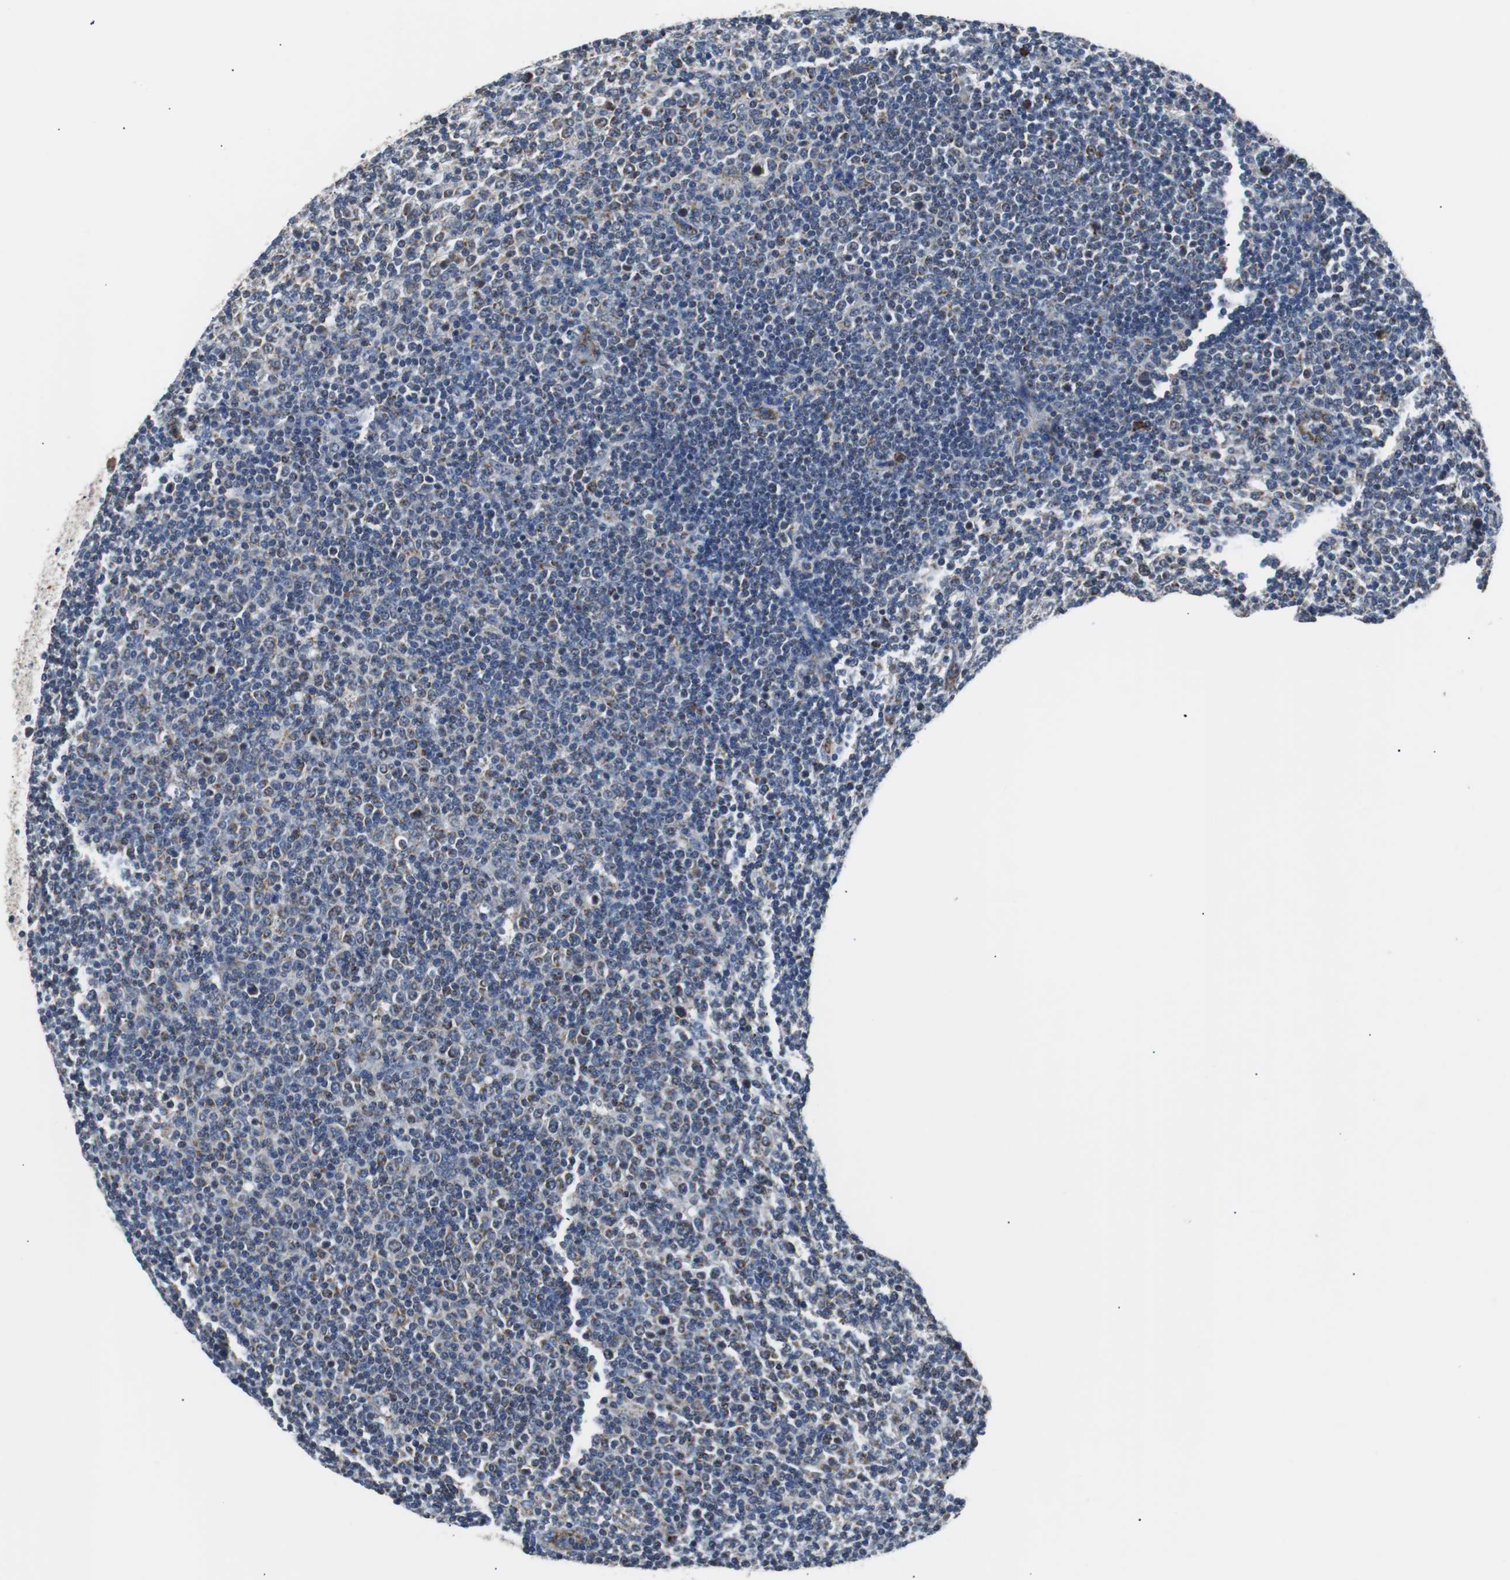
{"staining": {"intensity": "moderate", "quantity": "<25%", "location": "cytoplasmic/membranous"}, "tissue": "lymphoma", "cell_type": "Tumor cells", "image_type": "cancer", "snomed": [{"axis": "morphology", "description": "Malignant lymphoma, non-Hodgkin's type, Low grade"}, {"axis": "topography", "description": "Lymph node"}], "caption": "Protein staining of lymphoma tissue demonstrates moderate cytoplasmic/membranous expression in about <25% of tumor cells.", "gene": "PITRM1", "patient": {"sex": "male", "age": 70}}